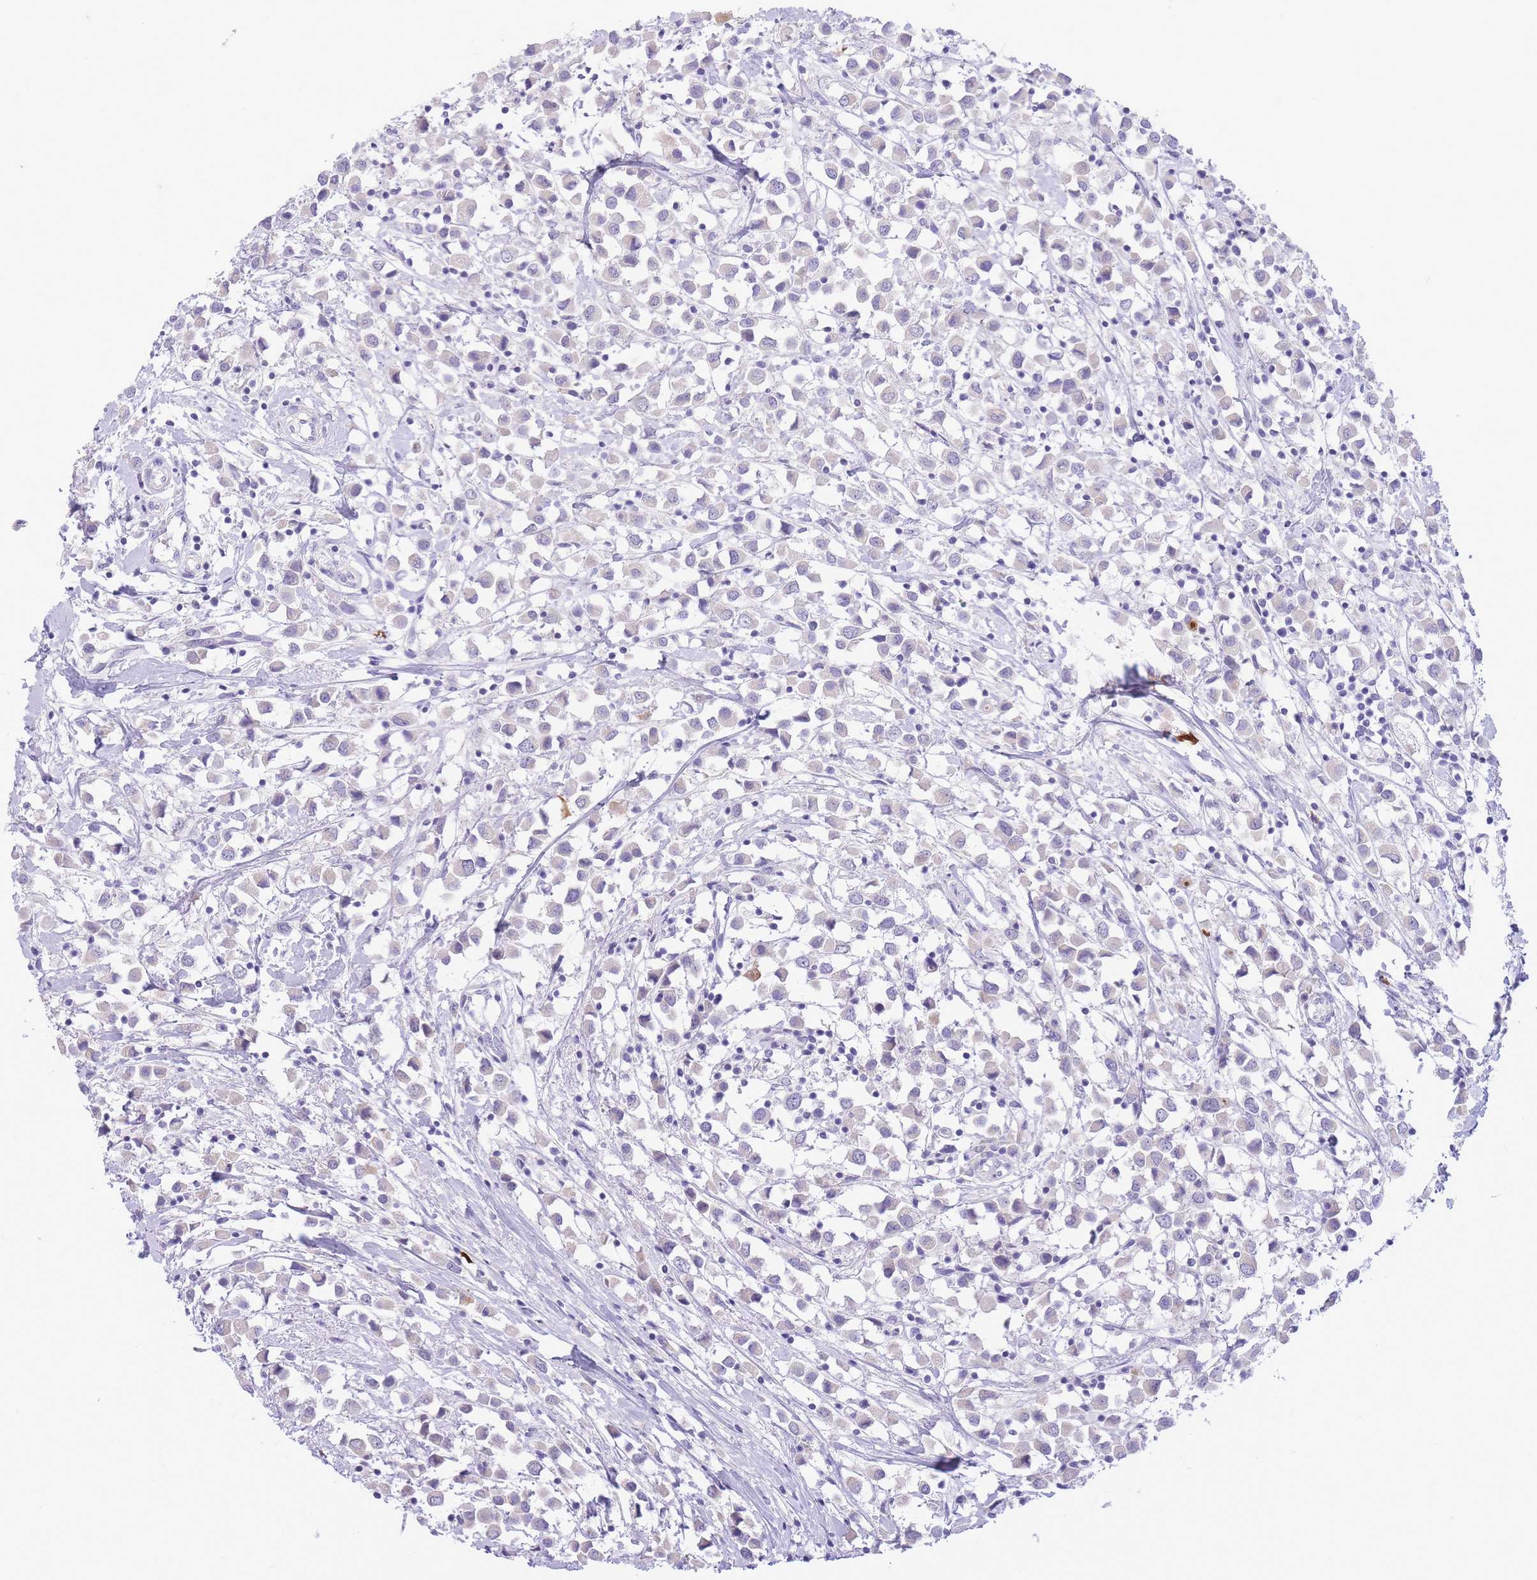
{"staining": {"intensity": "negative", "quantity": "none", "location": "none"}, "tissue": "breast cancer", "cell_type": "Tumor cells", "image_type": "cancer", "snomed": [{"axis": "morphology", "description": "Duct carcinoma"}, {"axis": "topography", "description": "Breast"}], "caption": "Immunohistochemistry image of neoplastic tissue: human breast cancer stained with DAB exhibits no significant protein expression in tumor cells.", "gene": "ASAP3", "patient": {"sex": "female", "age": 61}}